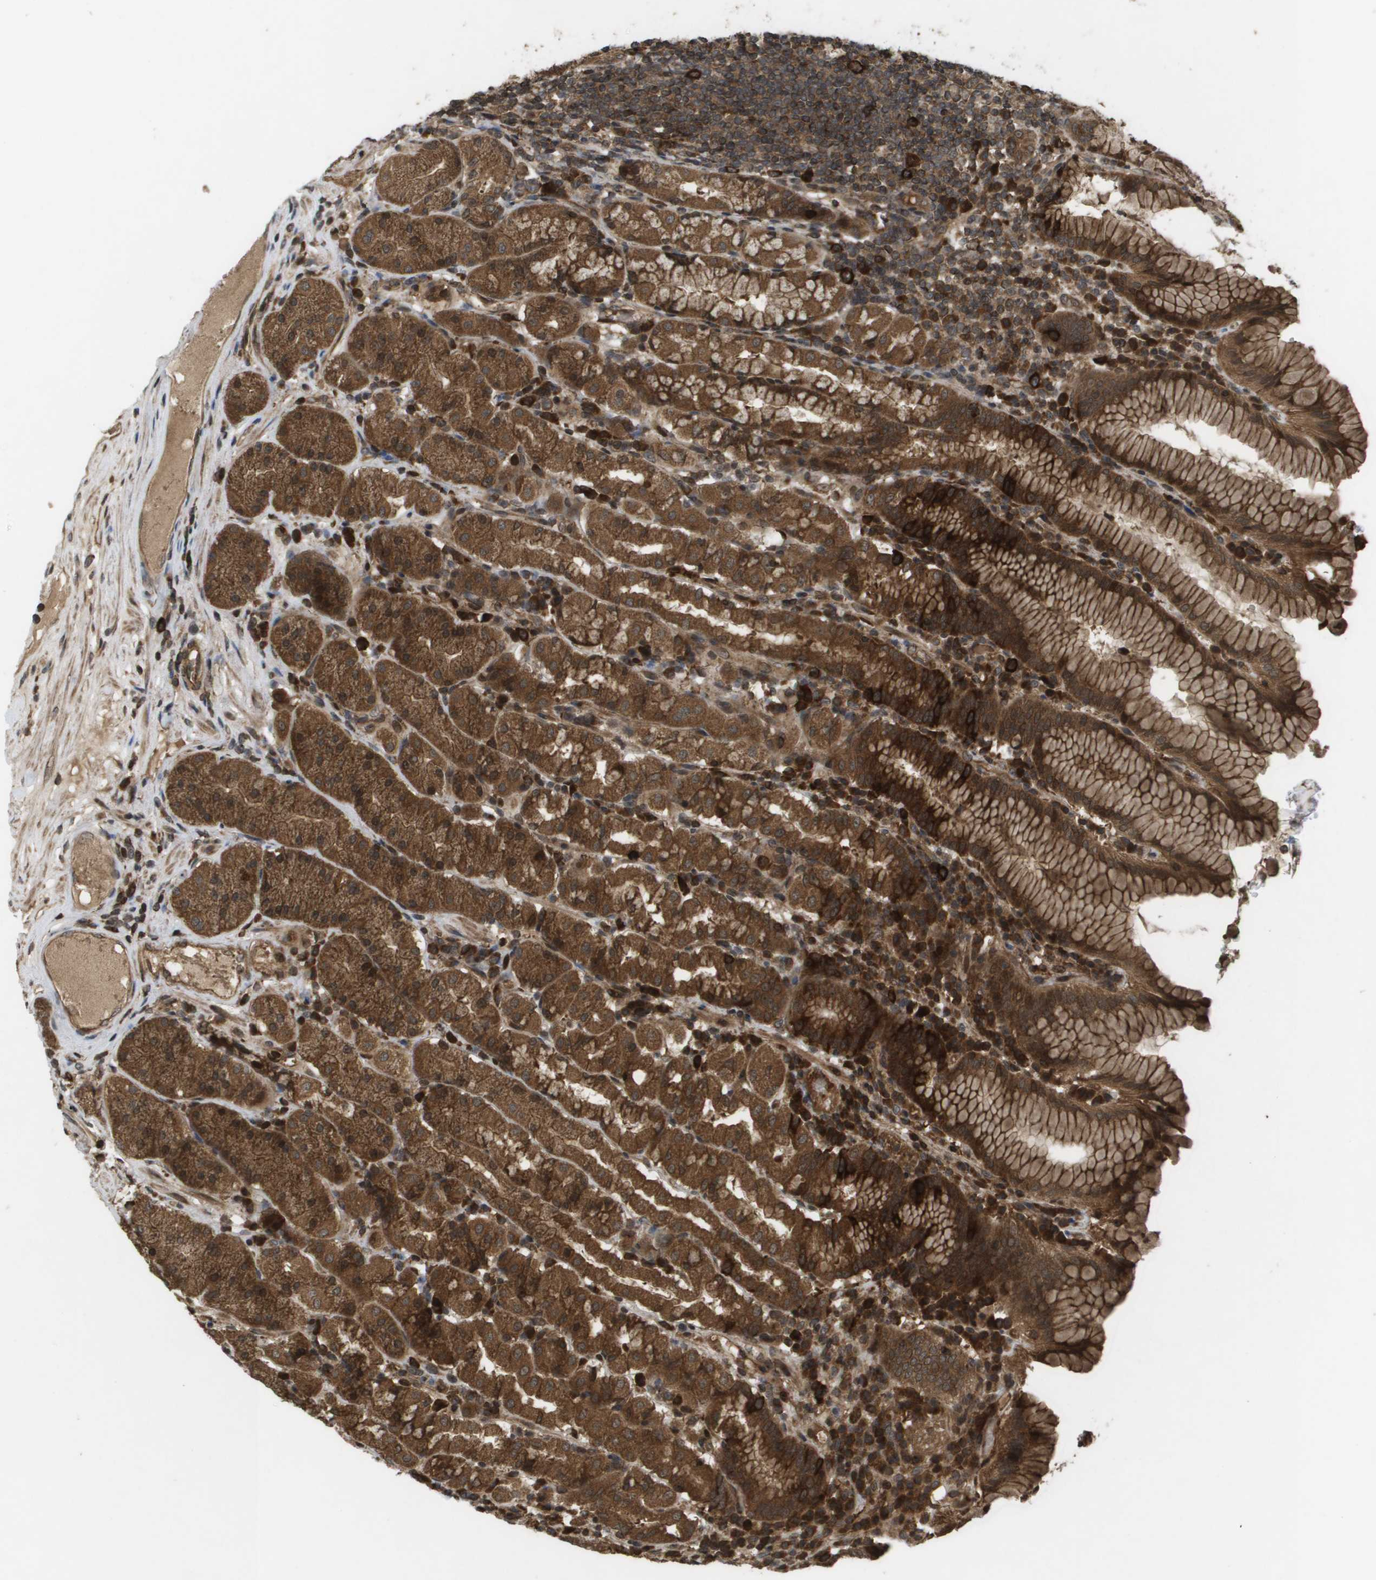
{"staining": {"intensity": "strong", "quantity": "25%-75%", "location": "cytoplasmic/membranous"}, "tissue": "stomach", "cell_type": "Glandular cells", "image_type": "normal", "snomed": [{"axis": "morphology", "description": "Normal tissue, NOS"}, {"axis": "topography", "description": "Stomach"}, {"axis": "topography", "description": "Stomach, lower"}], "caption": "Approximately 25%-75% of glandular cells in normal stomach reveal strong cytoplasmic/membranous protein expression as visualized by brown immunohistochemical staining.", "gene": "KIF11", "patient": {"sex": "female", "age": 56}}